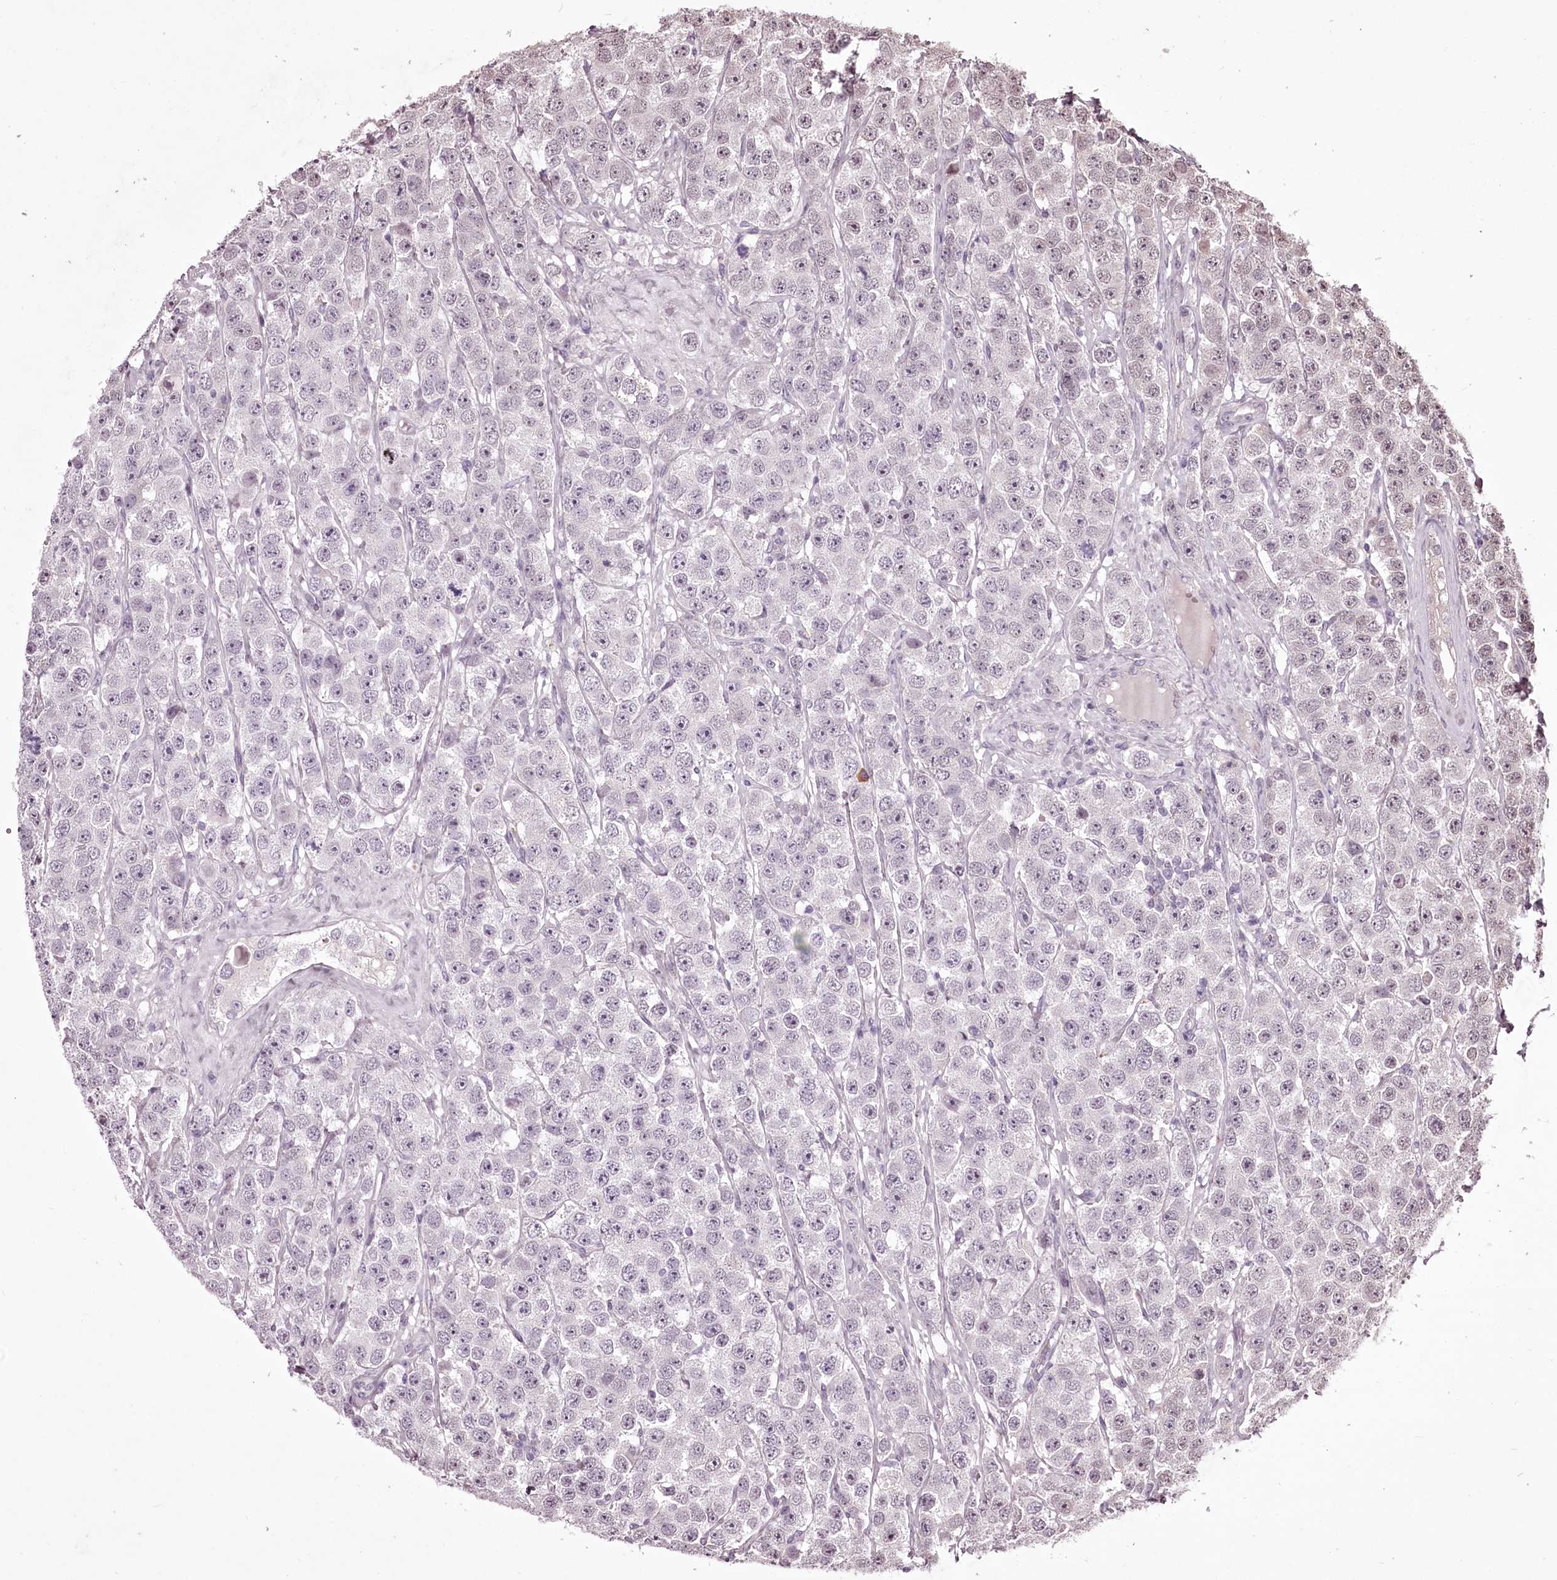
{"staining": {"intensity": "negative", "quantity": "none", "location": "none"}, "tissue": "testis cancer", "cell_type": "Tumor cells", "image_type": "cancer", "snomed": [{"axis": "morphology", "description": "Seminoma, NOS"}, {"axis": "topography", "description": "Testis"}], "caption": "High power microscopy micrograph of an immunohistochemistry (IHC) photomicrograph of testis cancer, revealing no significant positivity in tumor cells.", "gene": "ADRA1D", "patient": {"sex": "male", "age": 28}}